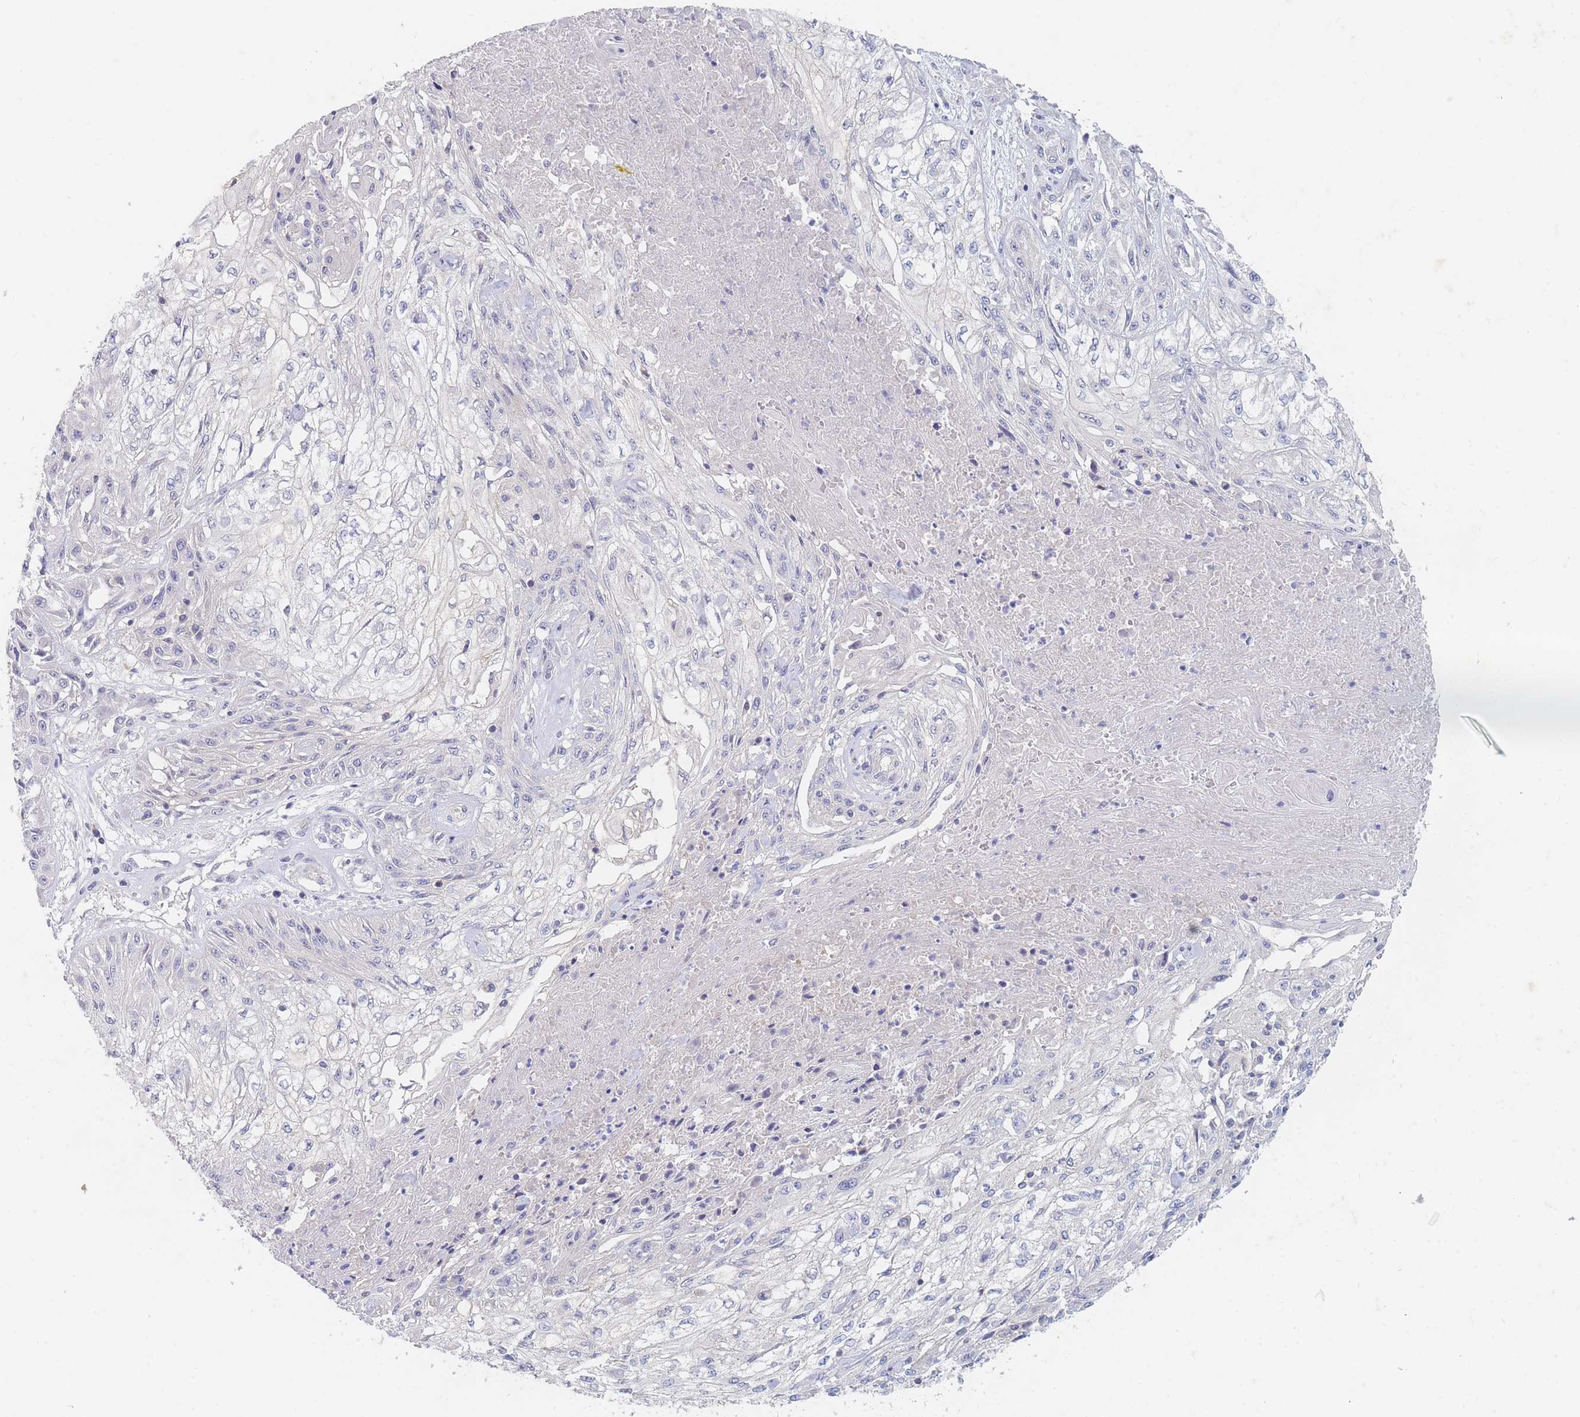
{"staining": {"intensity": "negative", "quantity": "none", "location": "none"}, "tissue": "skin cancer", "cell_type": "Tumor cells", "image_type": "cancer", "snomed": [{"axis": "morphology", "description": "Squamous cell carcinoma, NOS"}, {"axis": "morphology", "description": "Squamous cell carcinoma, metastatic, NOS"}, {"axis": "topography", "description": "Skin"}, {"axis": "topography", "description": "Lymph node"}], "caption": "Skin cancer (metastatic squamous cell carcinoma) was stained to show a protein in brown. There is no significant positivity in tumor cells.", "gene": "PPP6C", "patient": {"sex": "male", "age": 75}}